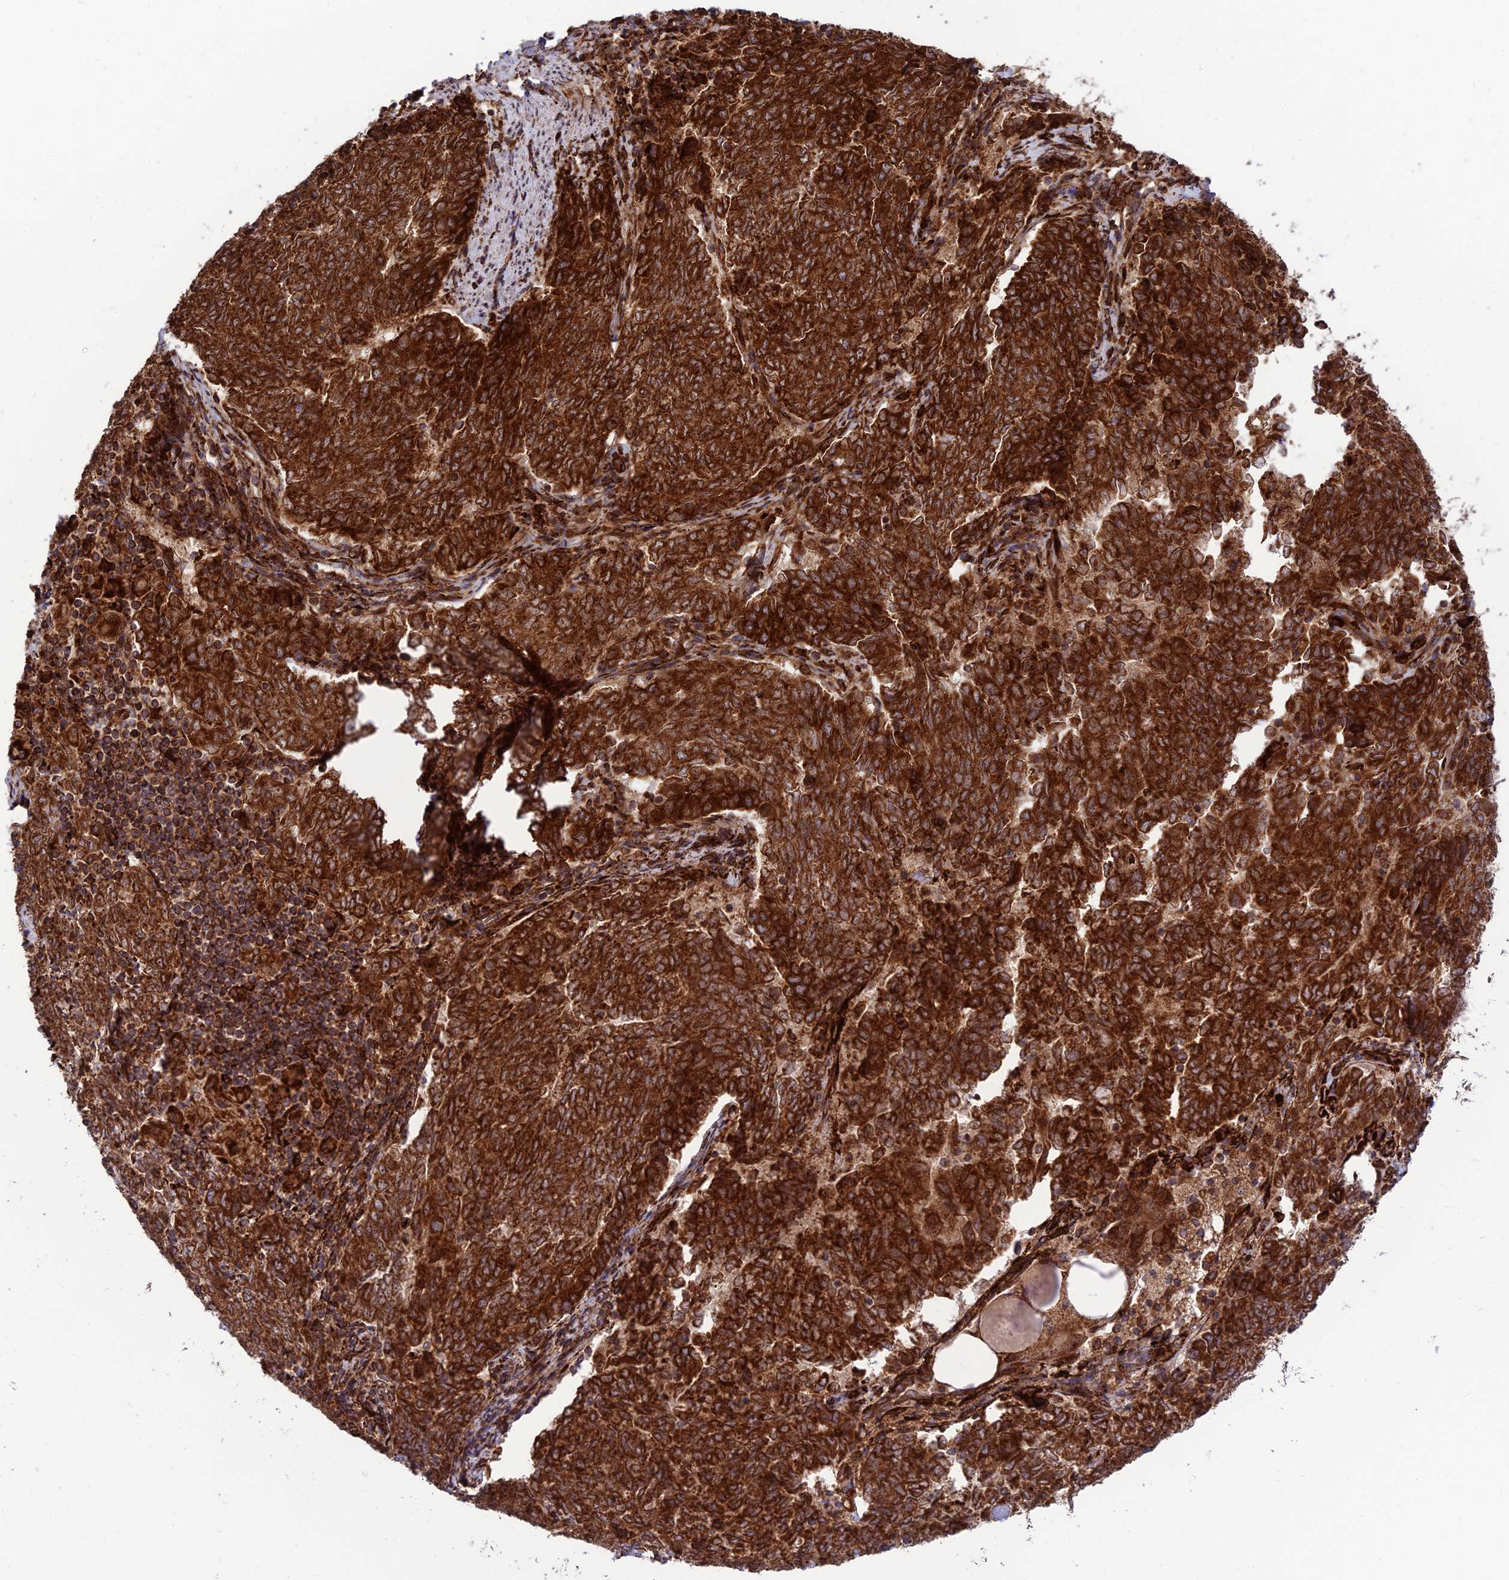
{"staining": {"intensity": "strong", "quantity": ">75%", "location": "cytoplasmic/membranous"}, "tissue": "endometrial cancer", "cell_type": "Tumor cells", "image_type": "cancer", "snomed": [{"axis": "morphology", "description": "Adenocarcinoma, NOS"}, {"axis": "topography", "description": "Endometrium"}], "caption": "There is high levels of strong cytoplasmic/membranous staining in tumor cells of adenocarcinoma (endometrial), as demonstrated by immunohistochemical staining (brown color).", "gene": "CRTAP", "patient": {"sex": "female", "age": 80}}